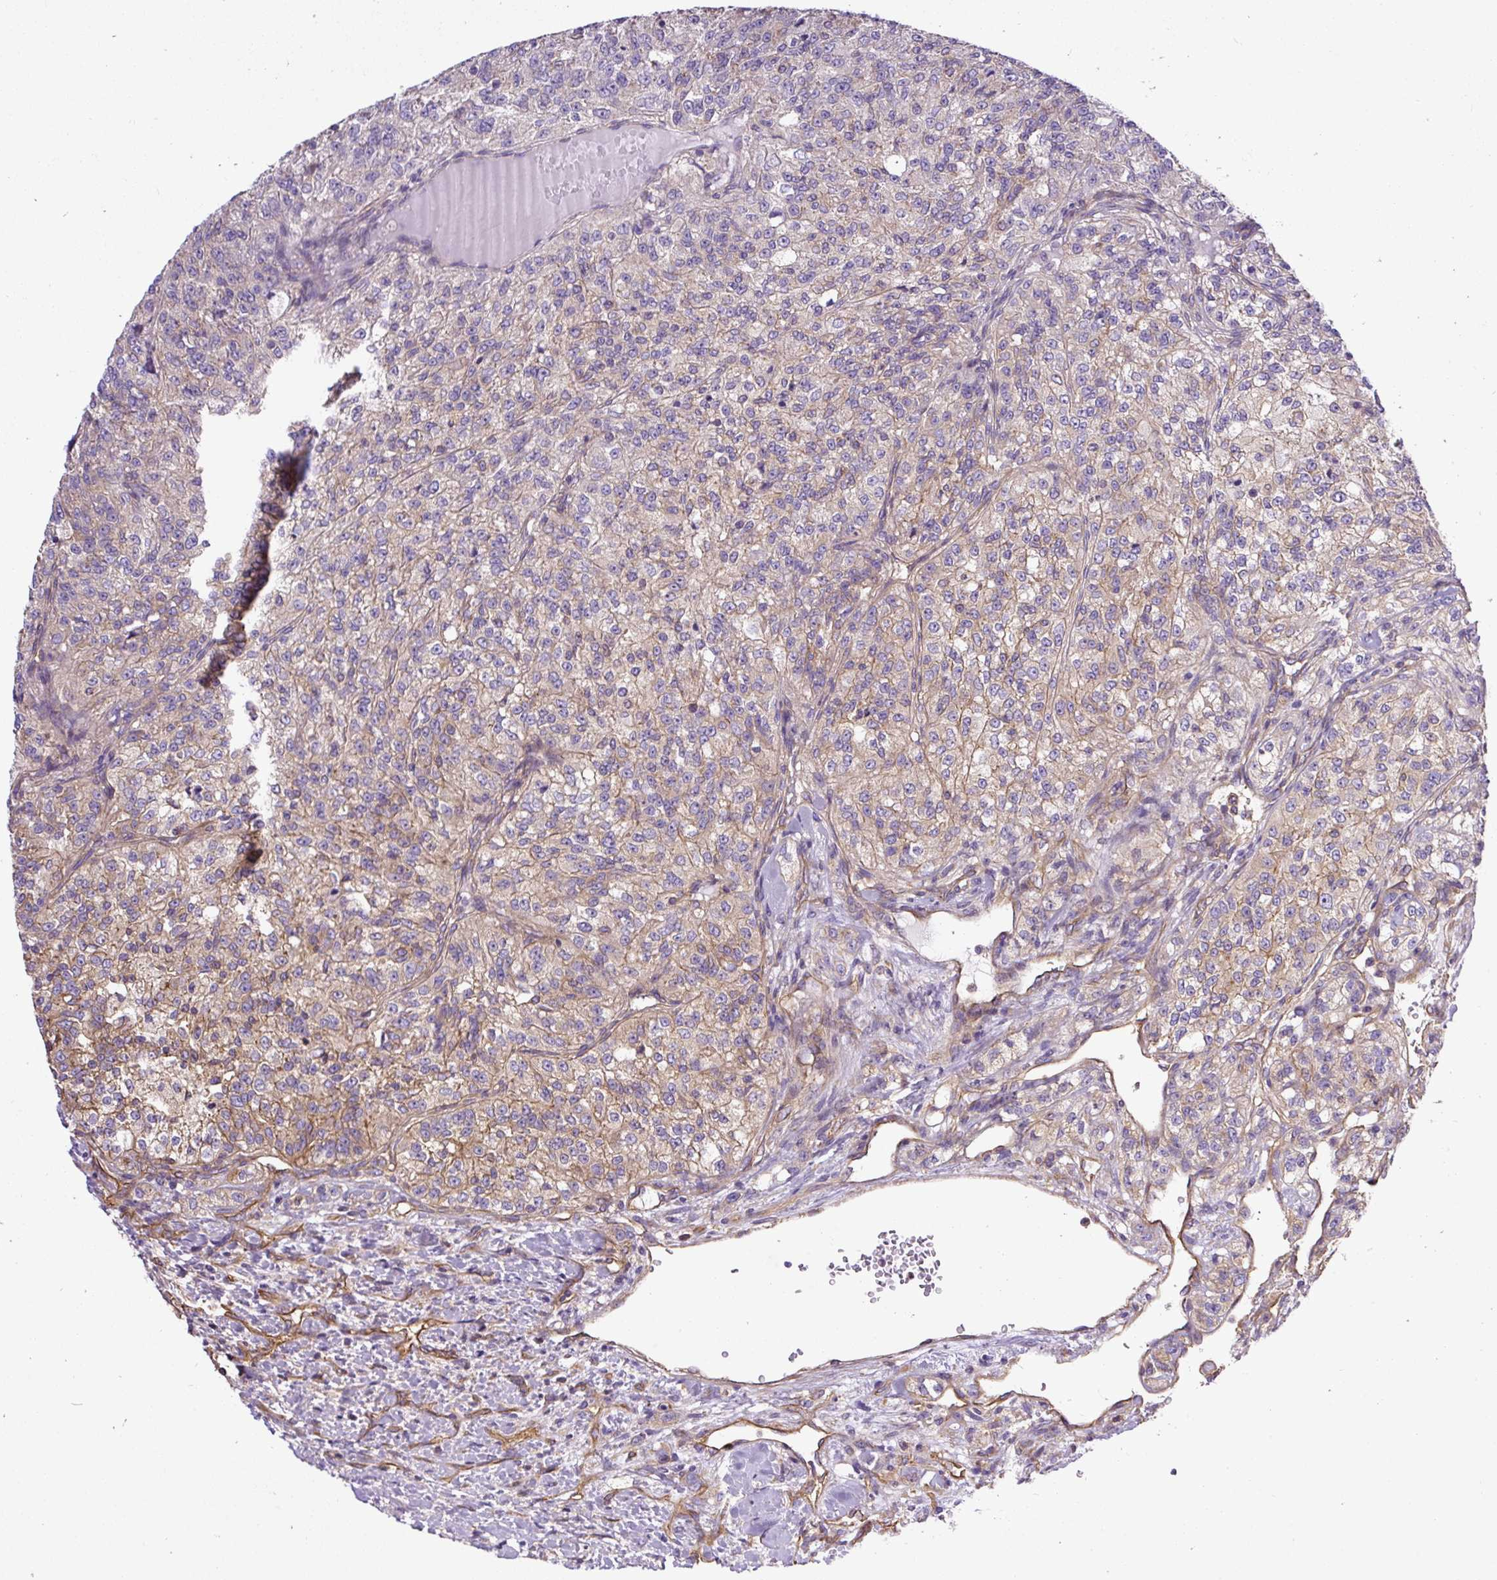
{"staining": {"intensity": "moderate", "quantity": "<25%", "location": "cytoplasmic/membranous"}, "tissue": "renal cancer", "cell_type": "Tumor cells", "image_type": "cancer", "snomed": [{"axis": "morphology", "description": "Adenocarcinoma, NOS"}, {"axis": "topography", "description": "Kidney"}], "caption": "Adenocarcinoma (renal) stained with a protein marker demonstrates moderate staining in tumor cells.", "gene": "DCTN1", "patient": {"sex": "female", "age": 63}}